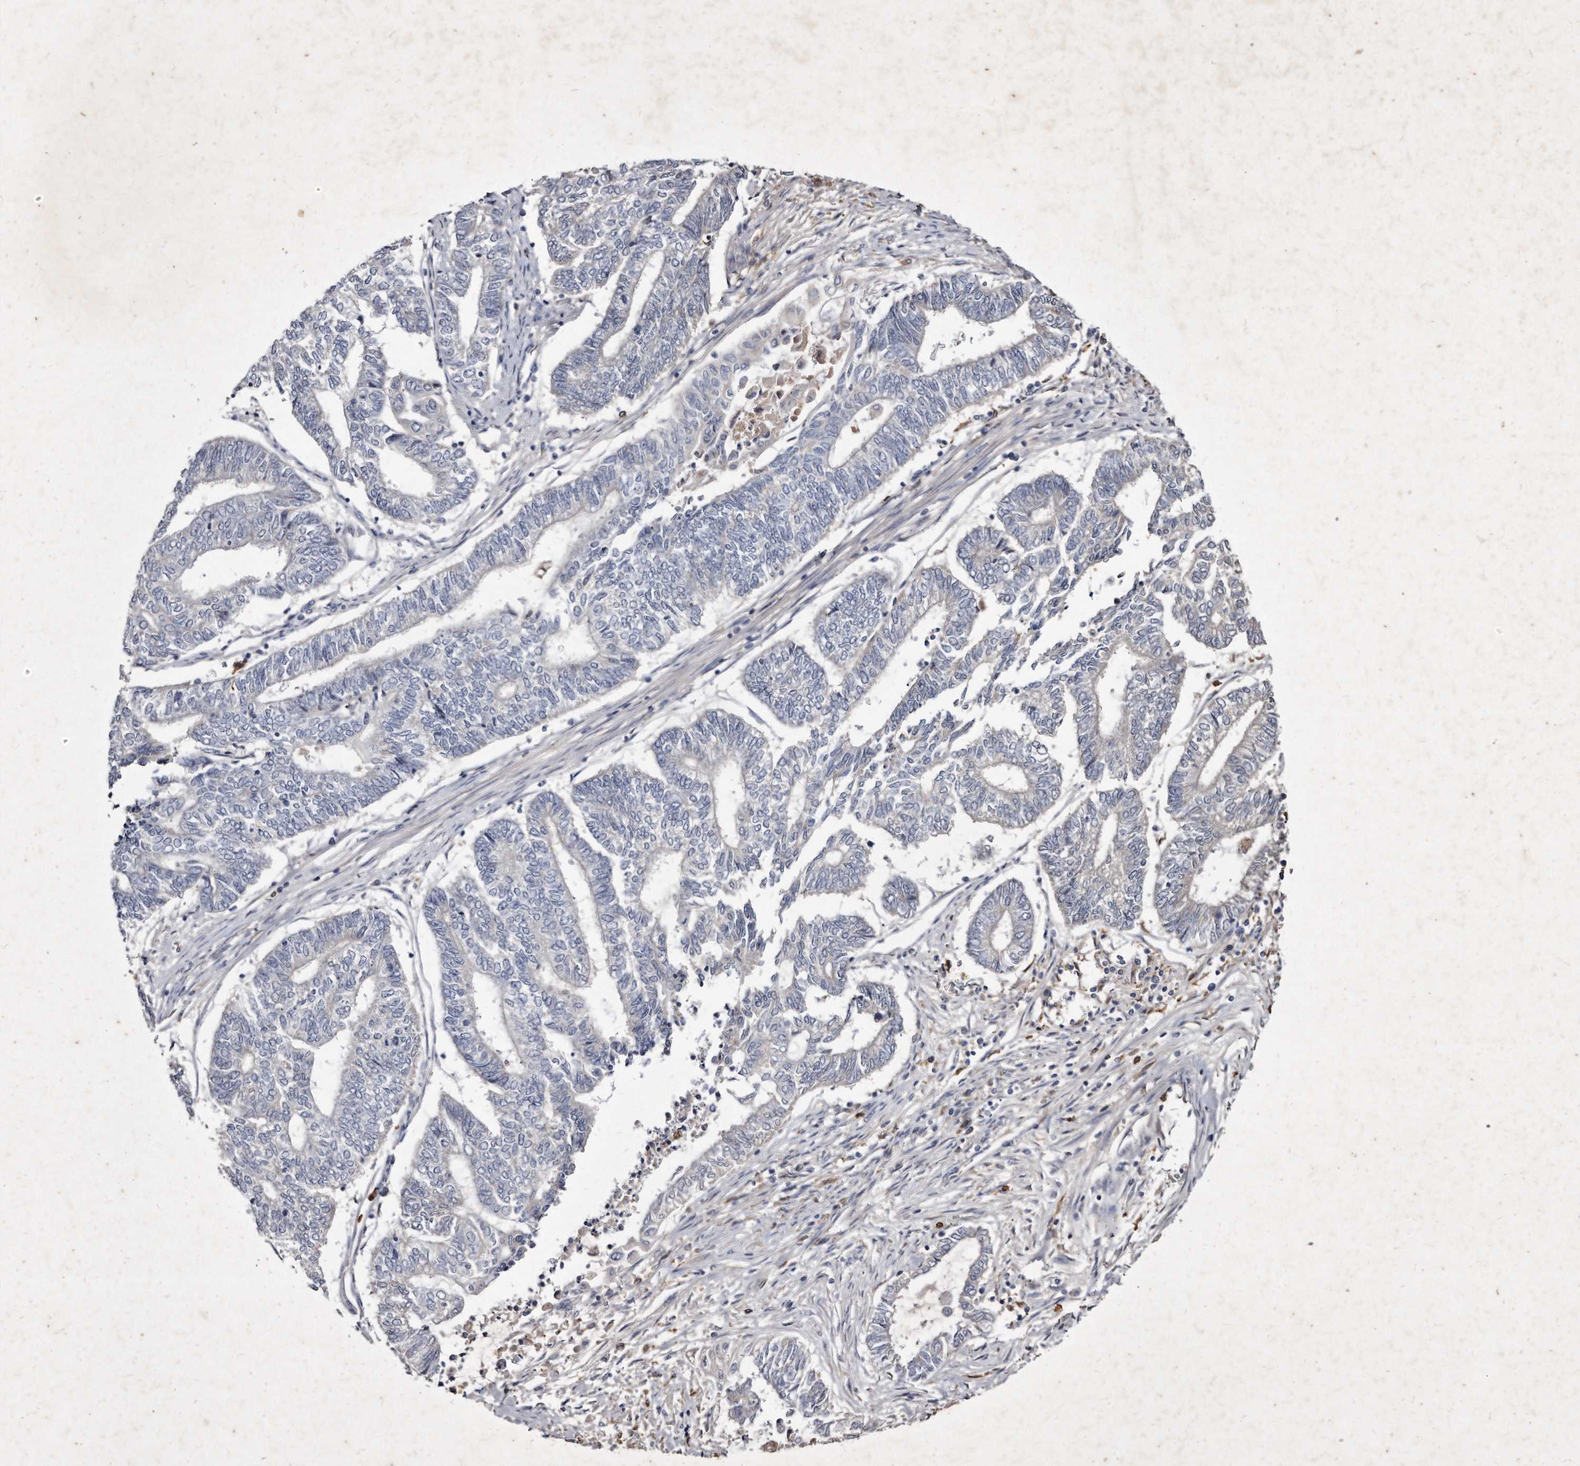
{"staining": {"intensity": "negative", "quantity": "none", "location": "none"}, "tissue": "endometrial cancer", "cell_type": "Tumor cells", "image_type": "cancer", "snomed": [{"axis": "morphology", "description": "Adenocarcinoma, NOS"}, {"axis": "topography", "description": "Uterus"}, {"axis": "topography", "description": "Endometrium"}], "caption": "This photomicrograph is of endometrial cancer stained with immunohistochemistry (IHC) to label a protein in brown with the nuclei are counter-stained blue. There is no expression in tumor cells. (DAB immunohistochemistry (IHC) with hematoxylin counter stain).", "gene": "KLHDC3", "patient": {"sex": "female", "age": 70}}